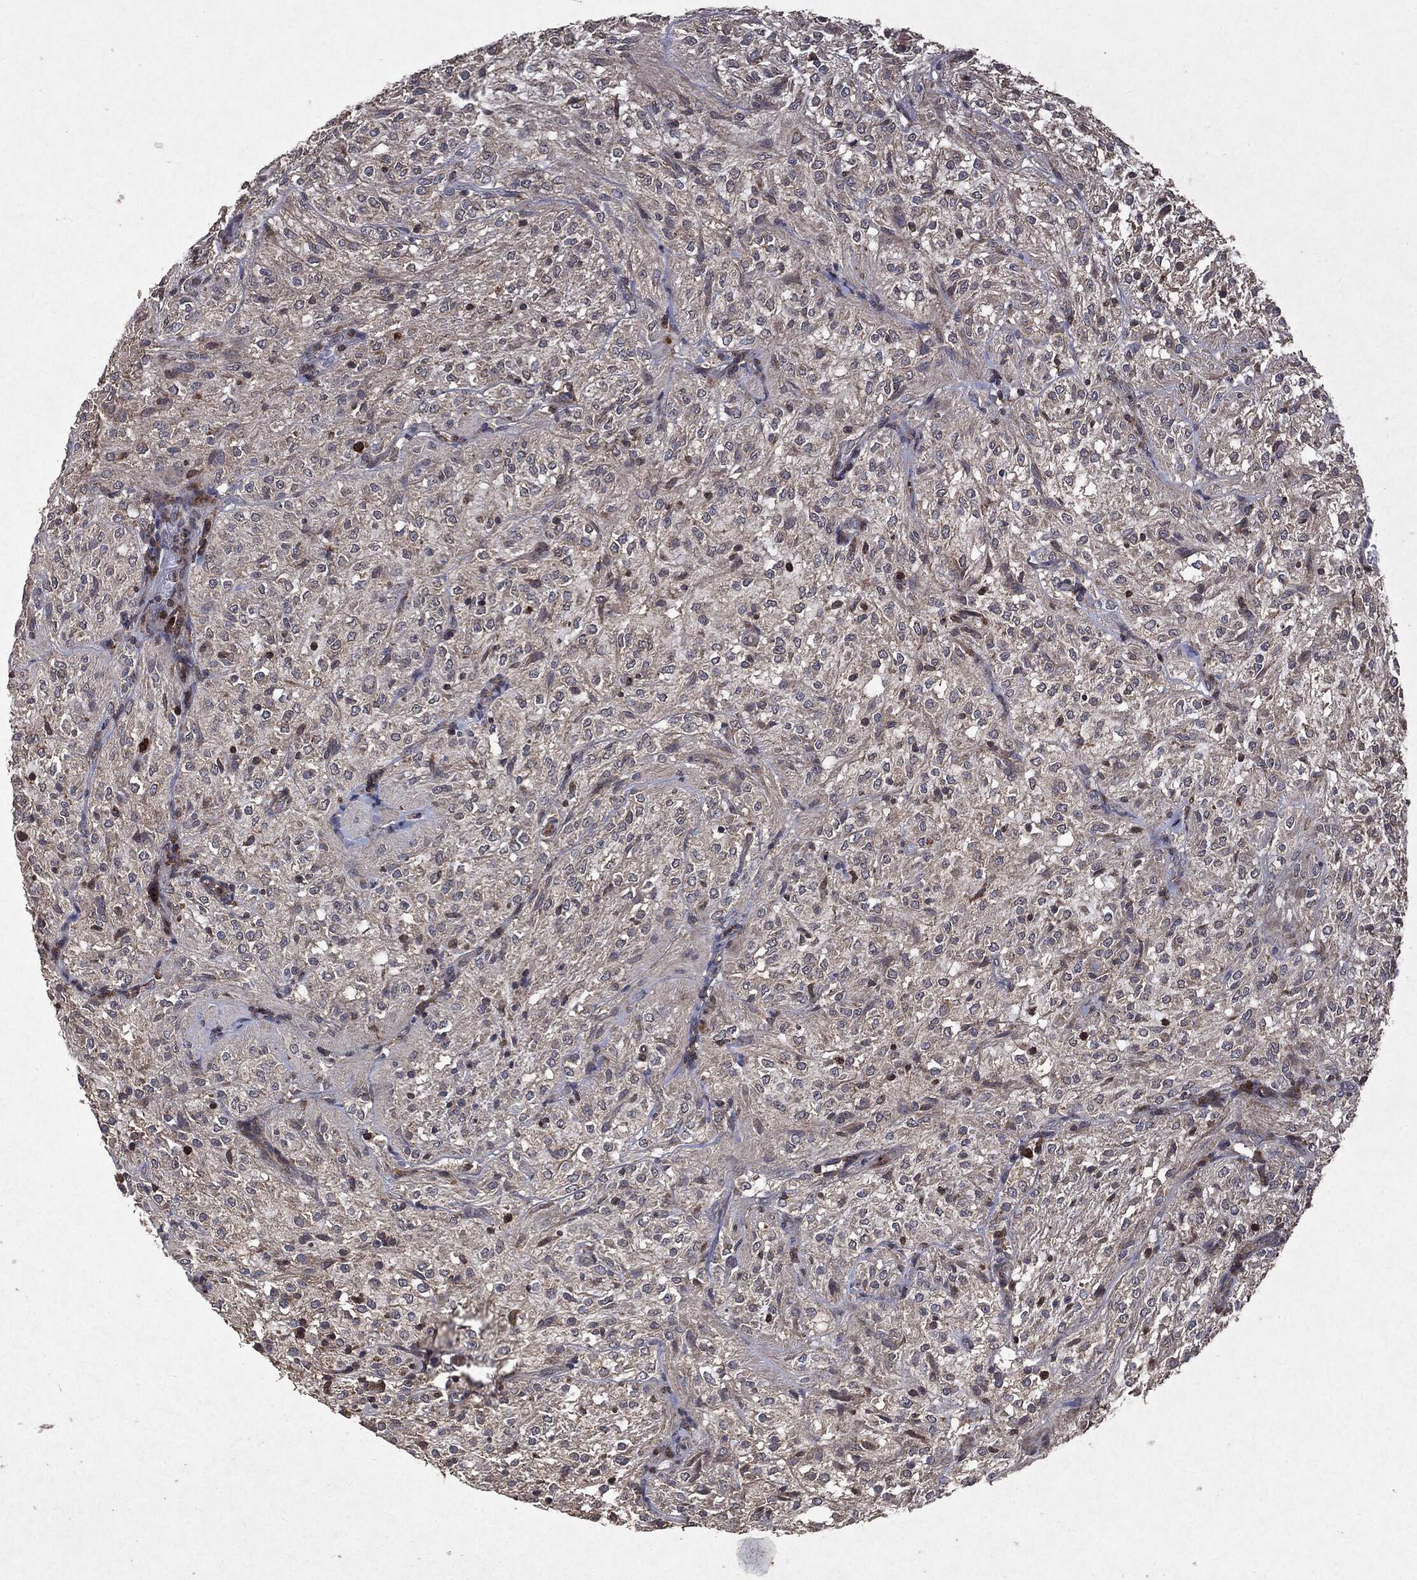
{"staining": {"intensity": "negative", "quantity": "none", "location": "none"}, "tissue": "glioma", "cell_type": "Tumor cells", "image_type": "cancer", "snomed": [{"axis": "morphology", "description": "Glioma, malignant, Low grade"}, {"axis": "topography", "description": "Brain"}], "caption": "This is an immunohistochemistry (IHC) image of human glioma. There is no expression in tumor cells.", "gene": "PTEN", "patient": {"sex": "male", "age": 3}}